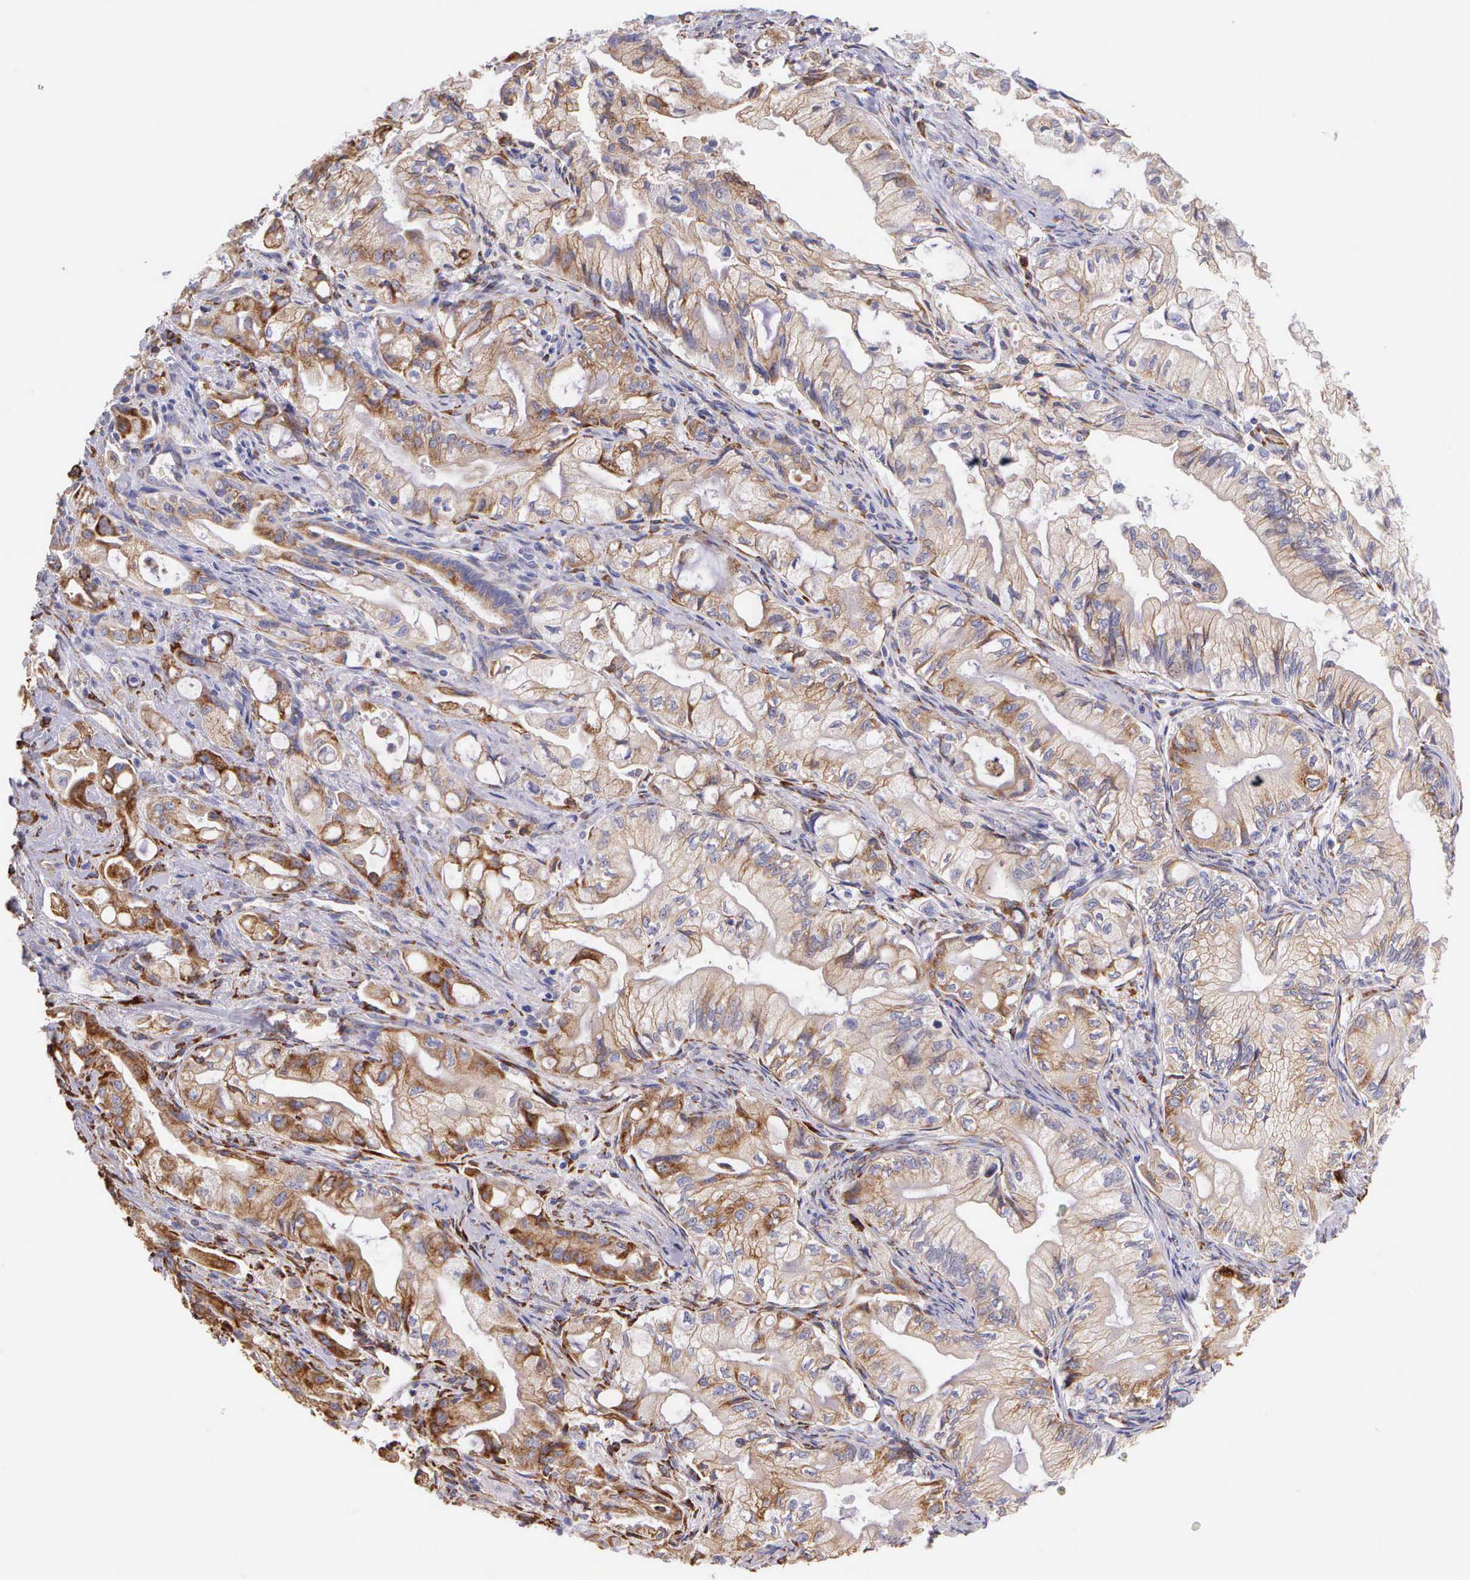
{"staining": {"intensity": "moderate", "quantity": ">75%", "location": "cytoplasmic/membranous"}, "tissue": "pancreatic cancer", "cell_type": "Tumor cells", "image_type": "cancer", "snomed": [{"axis": "morphology", "description": "Adenocarcinoma, NOS"}, {"axis": "topography", "description": "Pancreas"}], "caption": "The immunohistochemical stain shows moderate cytoplasmic/membranous expression in tumor cells of pancreatic adenocarcinoma tissue.", "gene": "CKAP4", "patient": {"sex": "male", "age": 79}}